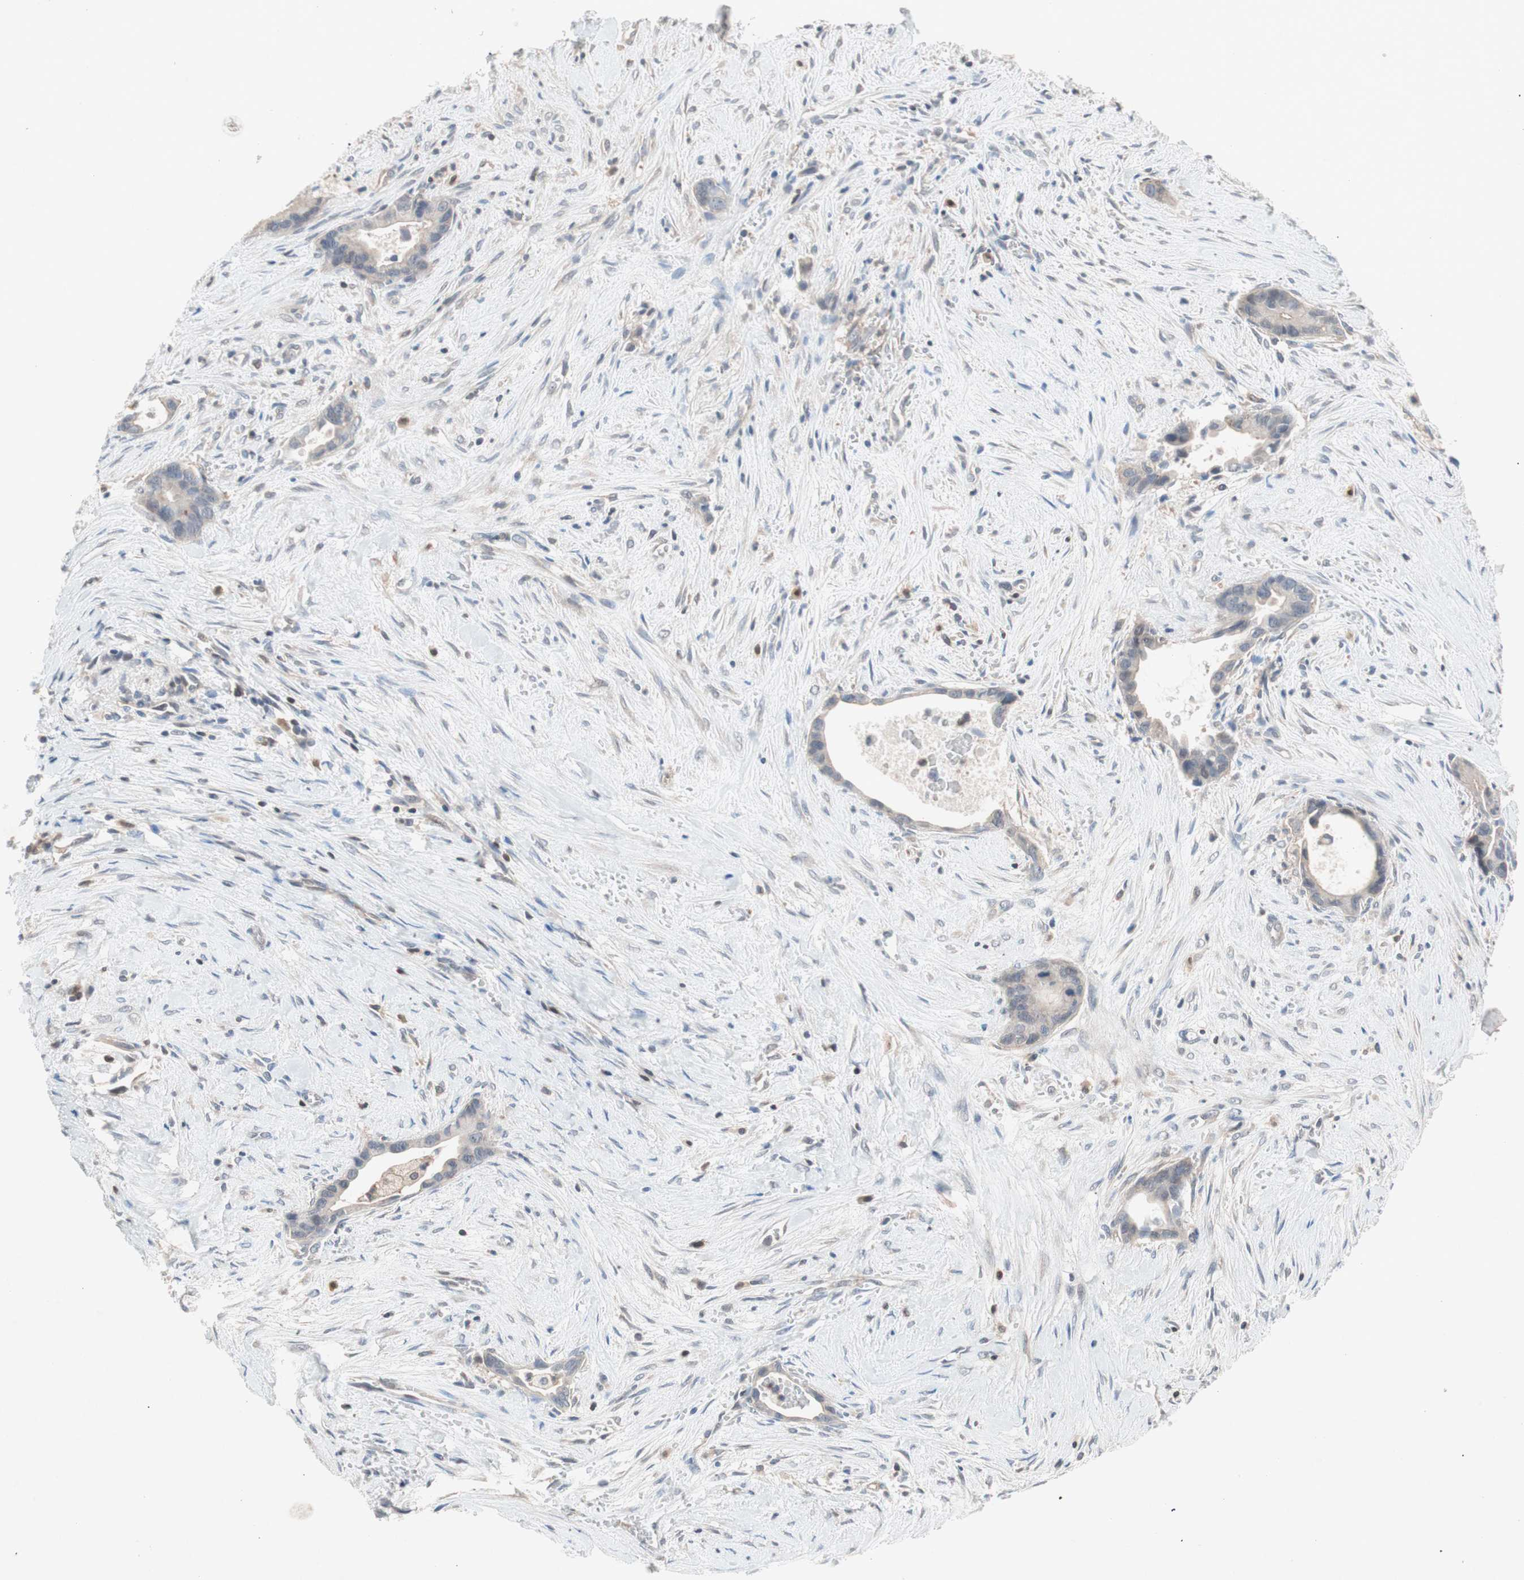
{"staining": {"intensity": "negative", "quantity": "none", "location": "none"}, "tissue": "liver cancer", "cell_type": "Tumor cells", "image_type": "cancer", "snomed": [{"axis": "morphology", "description": "Cholangiocarcinoma"}, {"axis": "topography", "description": "Liver"}], "caption": "Liver cancer (cholangiocarcinoma) stained for a protein using immunohistochemistry shows no staining tumor cells.", "gene": "GALT", "patient": {"sex": "female", "age": 55}}